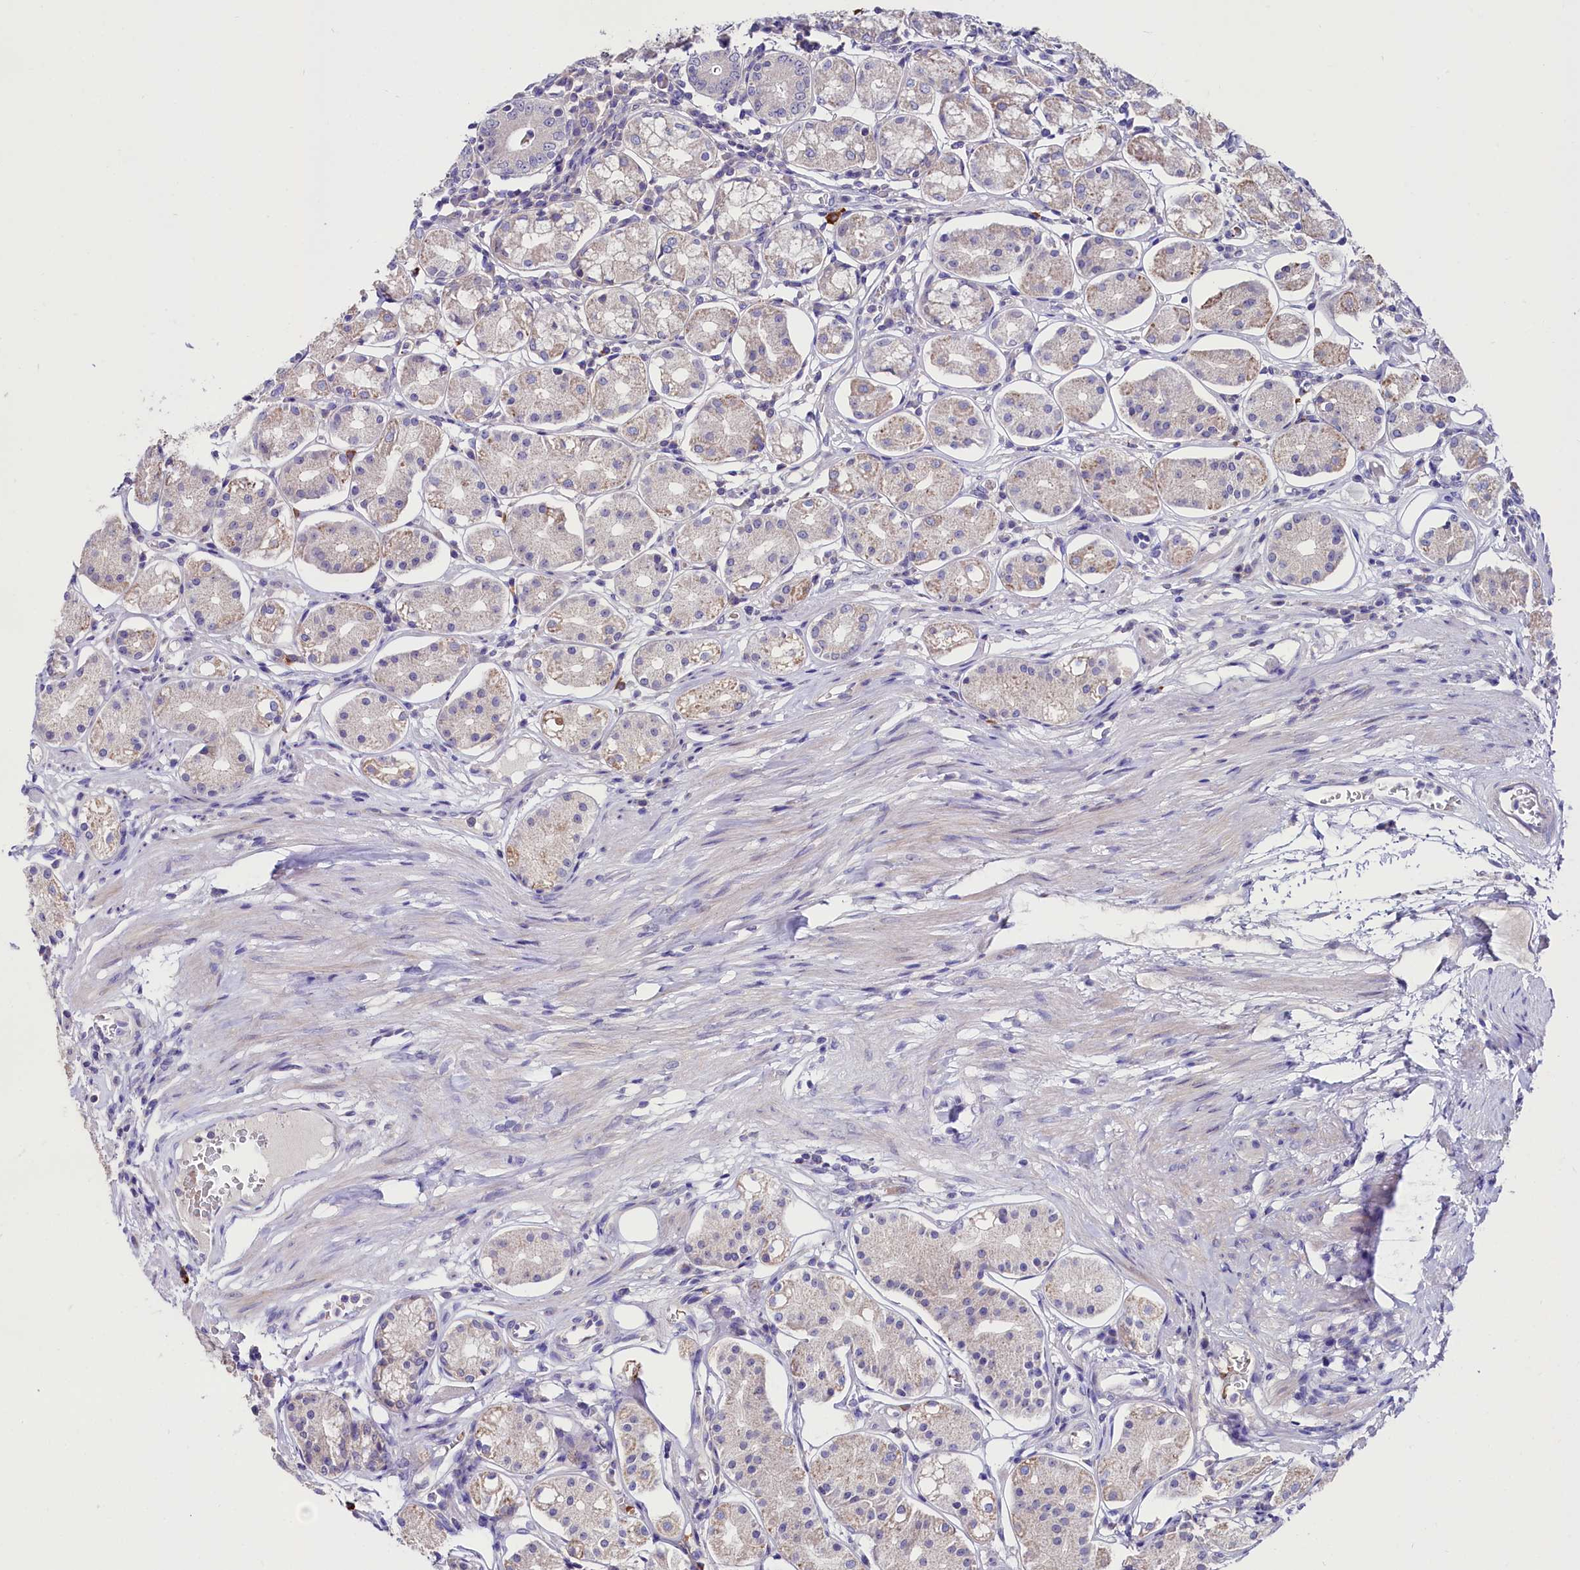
{"staining": {"intensity": "moderate", "quantity": "<25%", "location": "cytoplasmic/membranous"}, "tissue": "stomach", "cell_type": "Glandular cells", "image_type": "normal", "snomed": [{"axis": "morphology", "description": "Normal tissue, NOS"}, {"axis": "topography", "description": "Stomach, lower"}], "caption": "Moderate cytoplasmic/membranous protein positivity is identified in approximately <25% of glandular cells in stomach.", "gene": "ABHD5", "patient": {"sex": "female", "age": 56}}